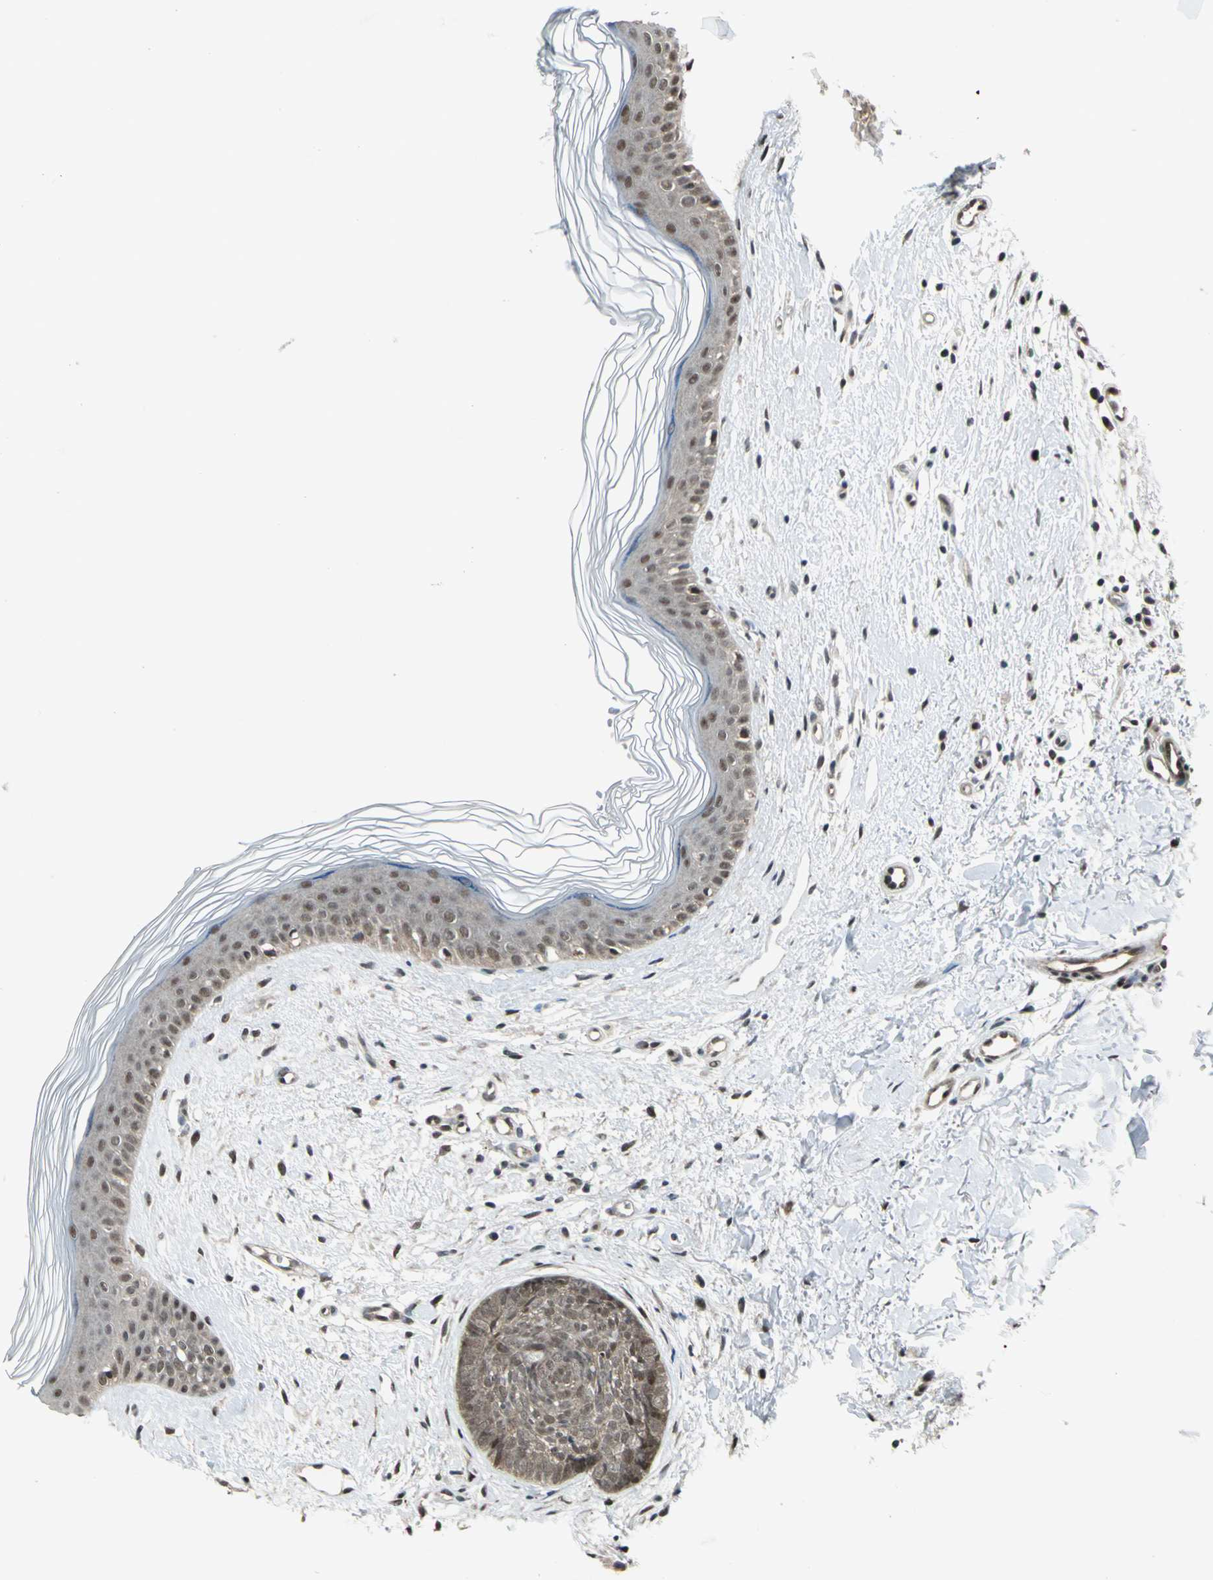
{"staining": {"intensity": "weak", "quantity": ">75%", "location": "cytoplasmic/membranous,nuclear"}, "tissue": "skin cancer", "cell_type": "Tumor cells", "image_type": "cancer", "snomed": [{"axis": "morphology", "description": "Normal tissue, NOS"}, {"axis": "morphology", "description": "Basal cell carcinoma"}, {"axis": "topography", "description": "Skin"}], "caption": "A histopathology image of basal cell carcinoma (skin) stained for a protein shows weak cytoplasmic/membranous and nuclear brown staining in tumor cells.", "gene": "COPS5", "patient": {"sex": "female", "age": 61}}